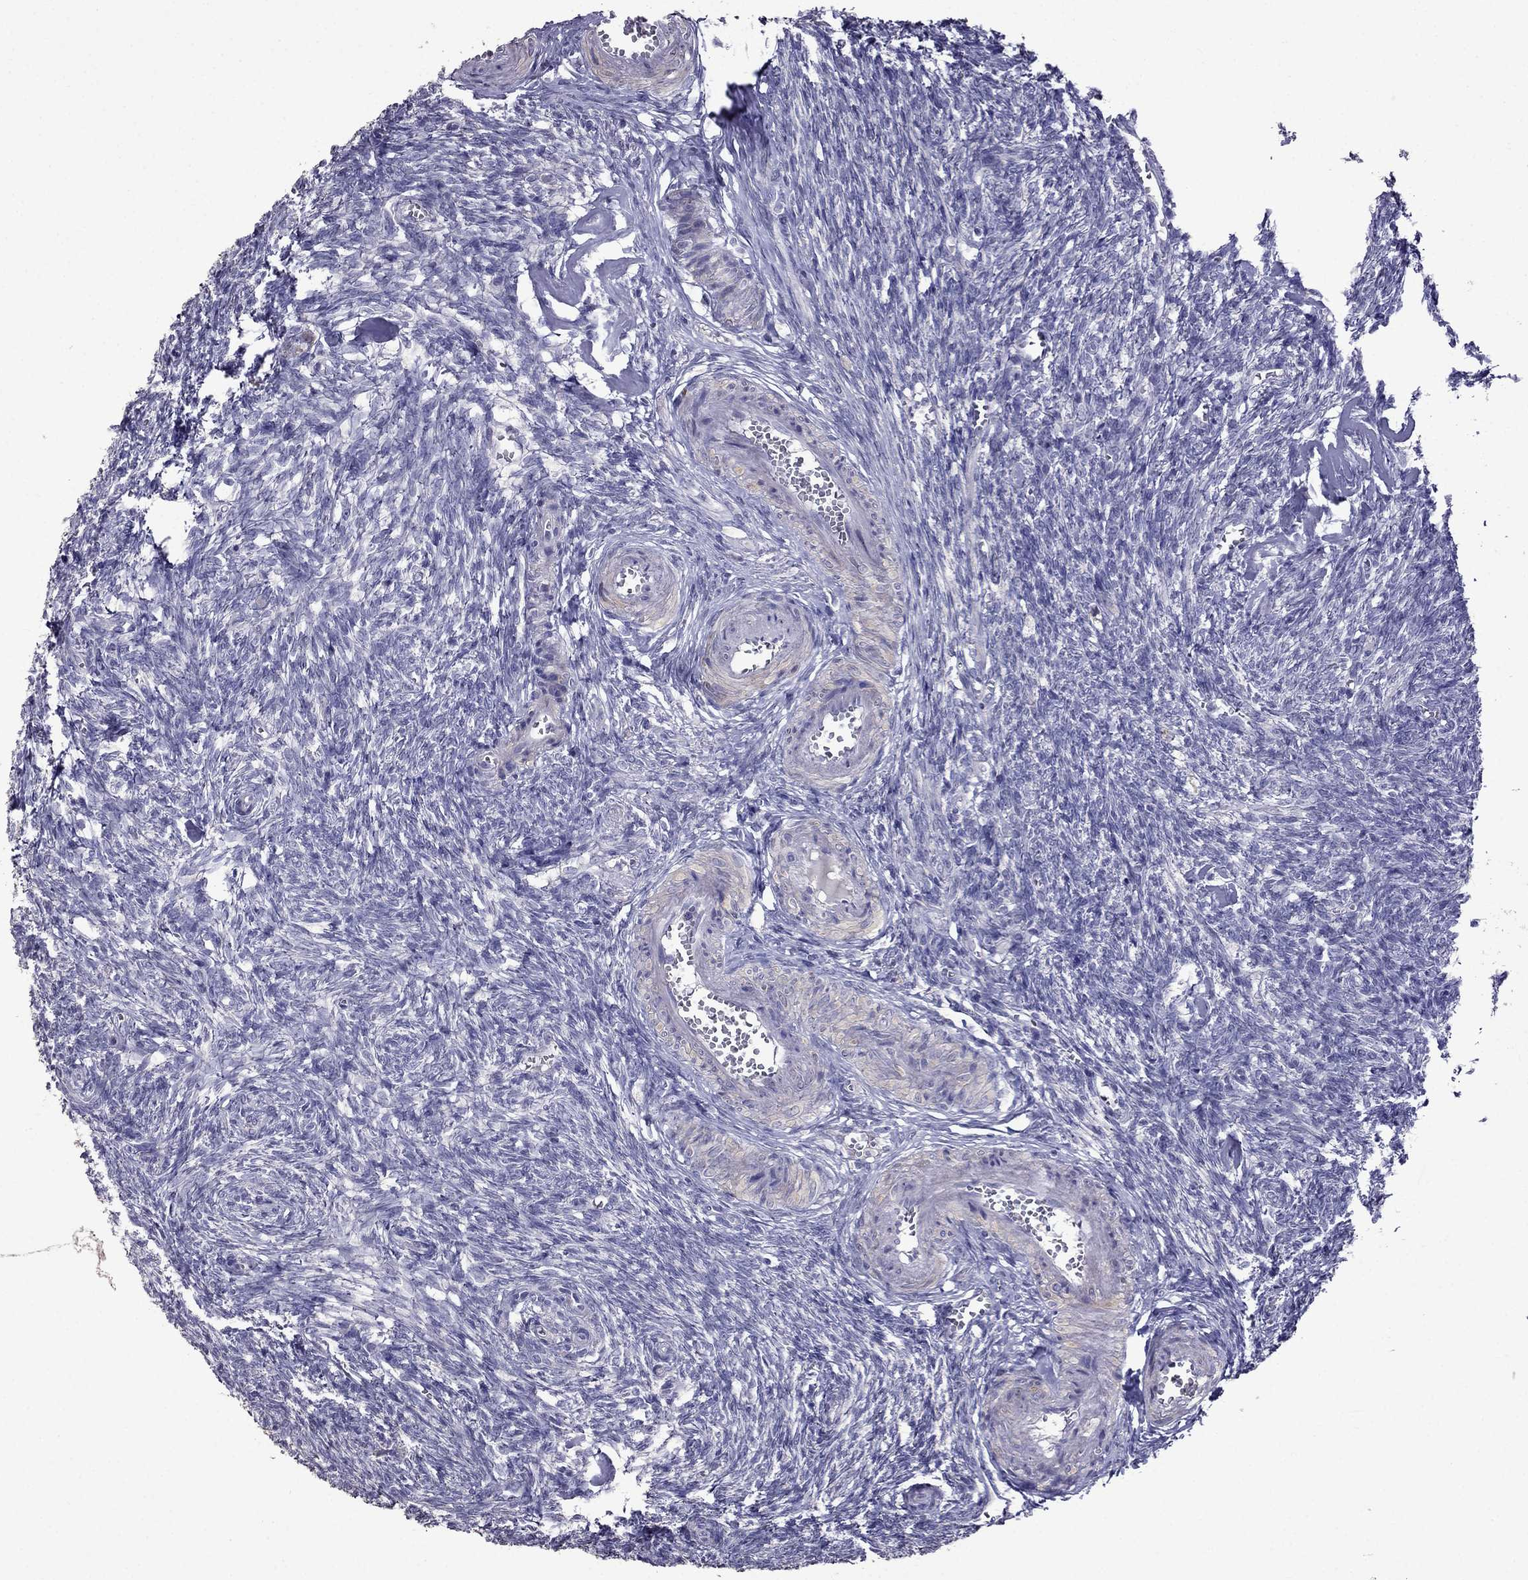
{"staining": {"intensity": "negative", "quantity": "none", "location": "none"}, "tissue": "ovary", "cell_type": "Follicle cells", "image_type": "normal", "snomed": [{"axis": "morphology", "description": "Normal tissue, NOS"}, {"axis": "topography", "description": "Ovary"}], "caption": "Immunohistochemistry histopathology image of unremarkable human ovary stained for a protein (brown), which reveals no staining in follicle cells.", "gene": "AK5", "patient": {"sex": "female", "age": 43}}